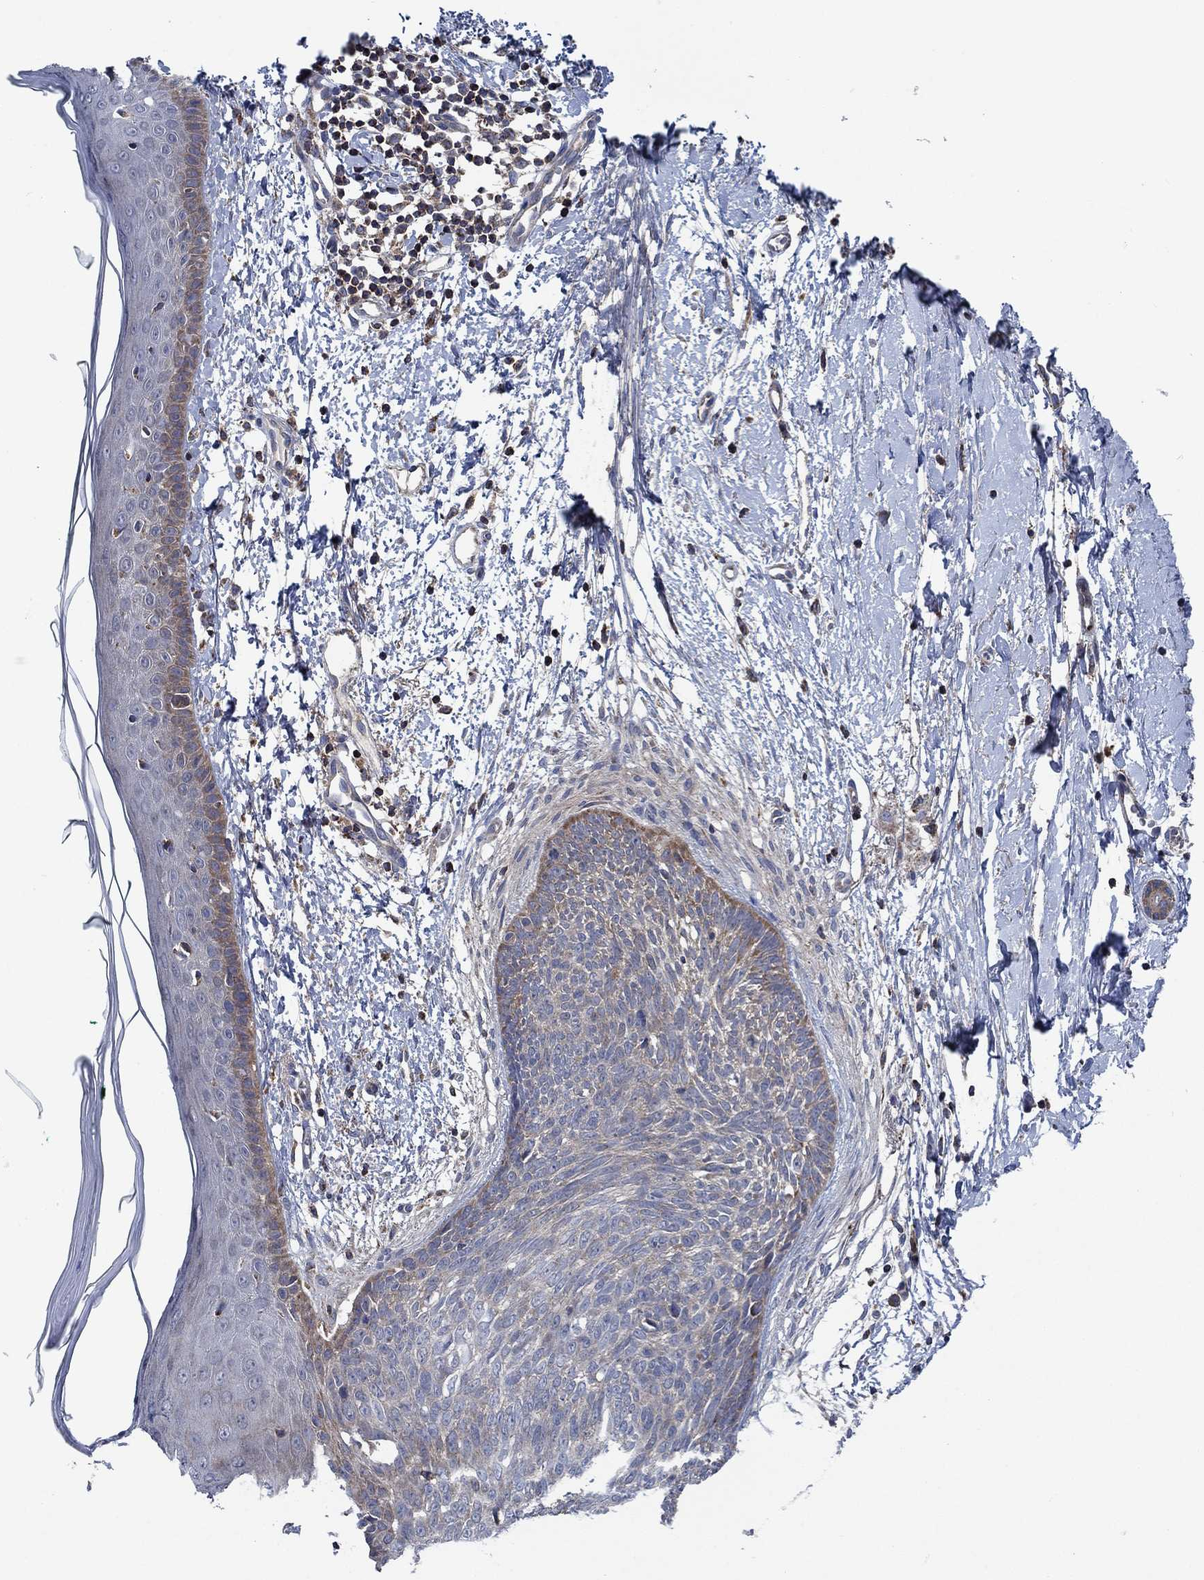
{"staining": {"intensity": "weak", "quantity": "25%-75%", "location": "cytoplasmic/membranous"}, "tissue": "skin cancer", "cell_type": "Tumor cells", "image_type": "cancer", "snomed": [{"axis": "morphology", "description": "Normal tissue, NOS"}, {"axis": "morphology", "description": "Basal cell carcinoma"}, {"axis": "topography", "description": "Skin"}], "caption": "A brown stain labels weak cytoplasmic/membranous expression of a protein in human skin cancer (basal cell carcinoma) tumor cells.", "gene": "STXBP6", "patient": {"sex": "male", "age": 84}}